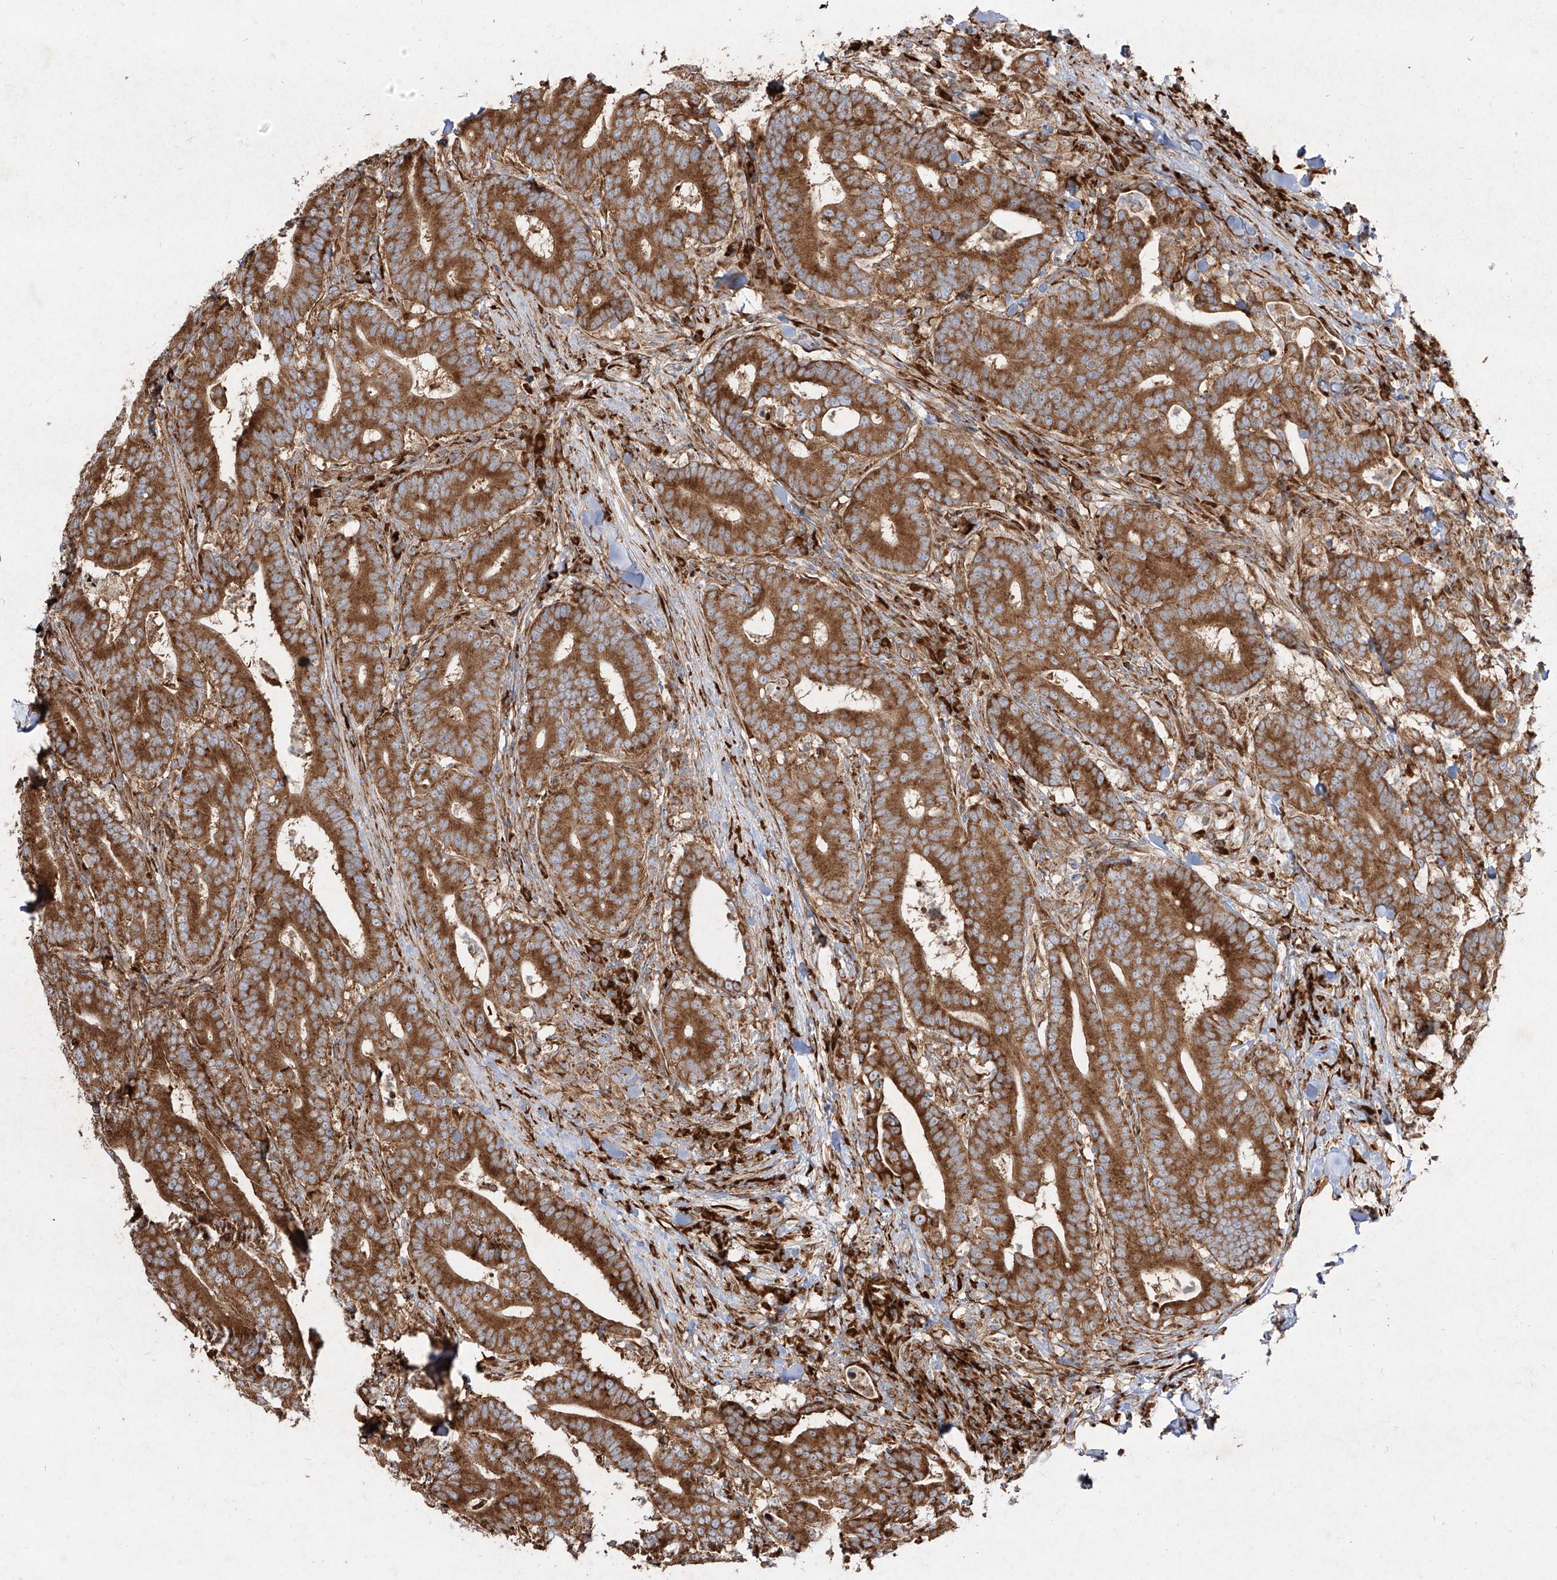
{"staining": {"intensity": "strong", "quantity": ">75%", "location": "cytoplasmic/membranous"}, "tissue": "colorectal cancer", "cell_type": "Tumor cells", "image_type": "cancer", "snomed": [{"axis": "morphology", "description": "Adenocarcinoma, NOS"}, {"axis": "topography", "description": "Colon"}], "caption": "Immunohistochemical staining of colorectal adenocarcinoma displays high levels of strong cytoplasmic/membranous staining in approximately >75% of tumor cells.", "gene": "RPS25", "patient": {"sex": "female", "age": 66}}